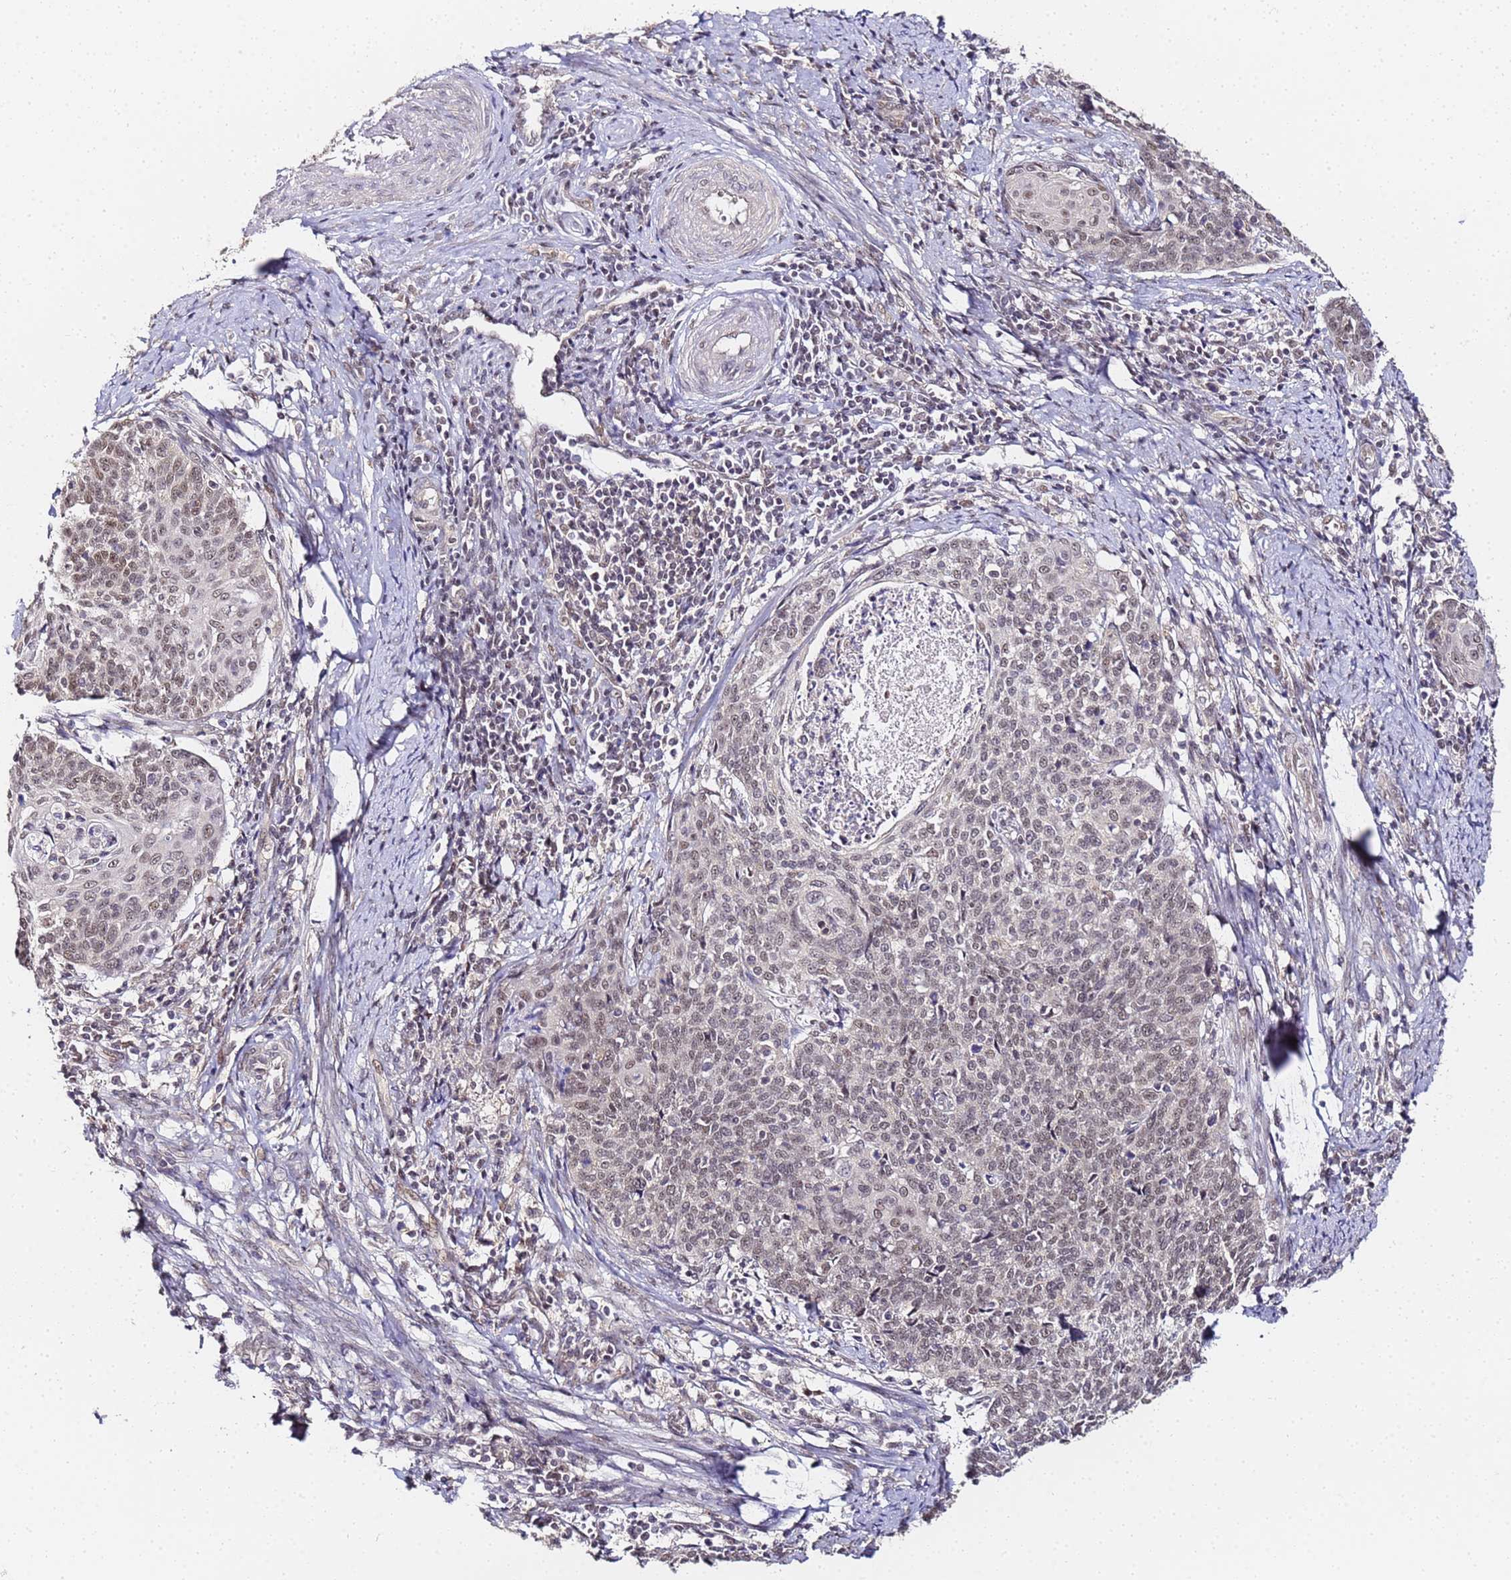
{"staining": {"intensity": "weak", "quantity": "25%-75%", "location": "nuclear"}, "tissue": "cervical cancer", "cell_type": "Tumor cells", "image_type": "cancer", "snomed": [{"axis": "morphology", "description": "Squamous cell carcinoma, NOS"}, {"axis": "topography", "description": "Cervix"}], "caption": "Approximately 25%-75% of tumor cells in human cervical squamous cell carcinoma demonstrate weak nuclear protein positivity as visualized by brown immunohistochemical staining.", "gene": "LSM3", "patient": {"sex": "female", "age": 39}}